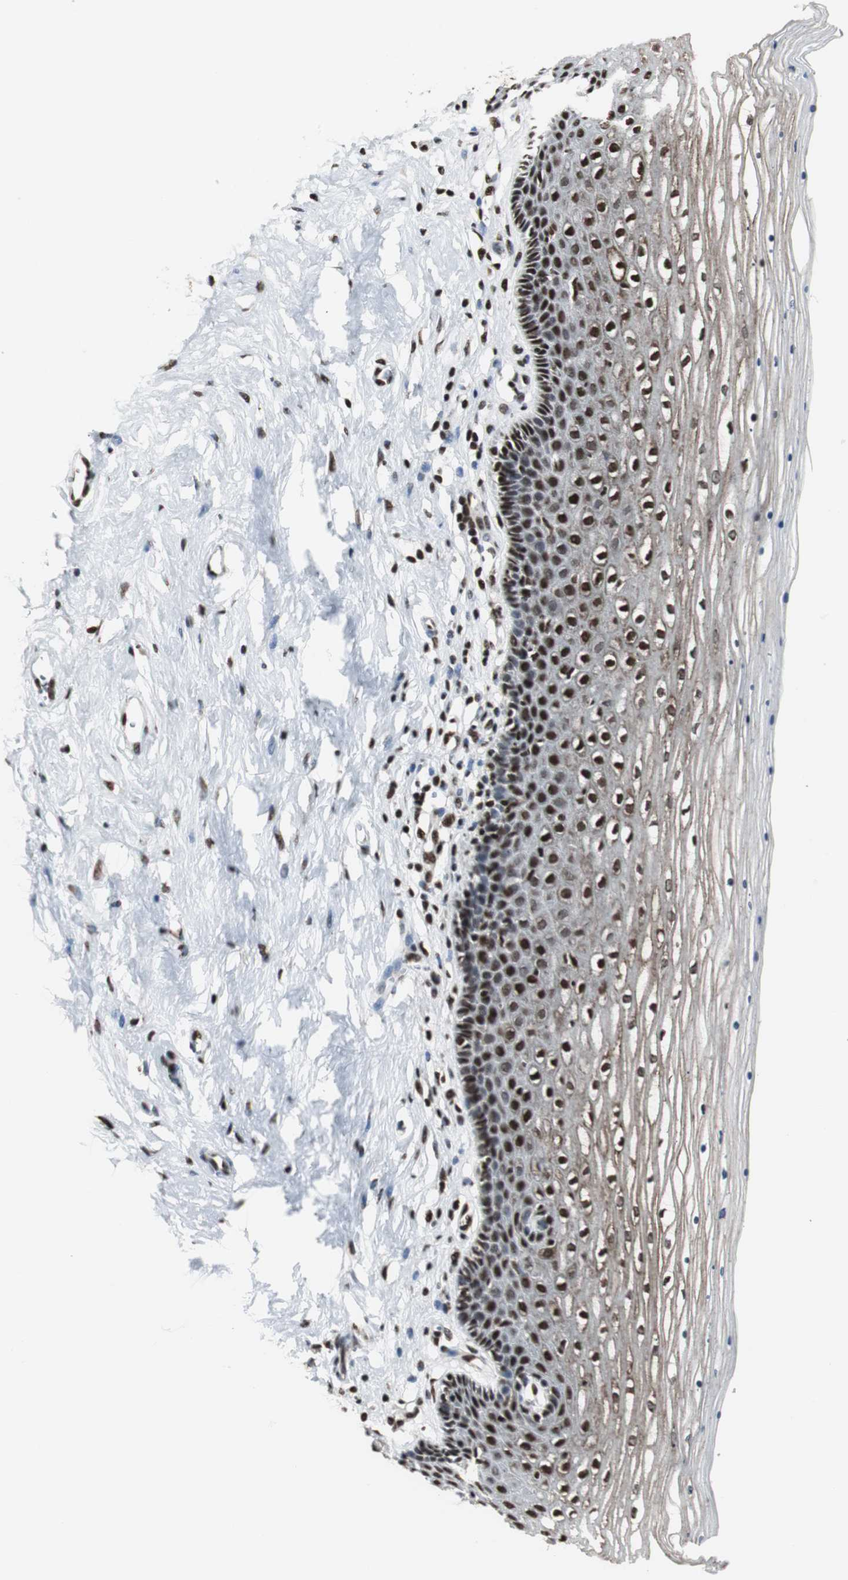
{"staining": {"intensity": "strong", "quantity": ">75%", "location": "cytoplasmic/membranous,nuclear"}, "tissue": "cervix", "cell_type": "Glandular cells", "image_type": "normal", "snomed": [{"axis": "morphology", "description": "Normal tissue, NOS"}, {"axis": "topography", "description": "Cervix"}], "caption": "Unremarkable cervix shows strong cytoplasmic/membranous,nuclear staining in about >75% of glandular cells.", "gene": "PARN", "patient": {"sex": "female", "age": 39}}